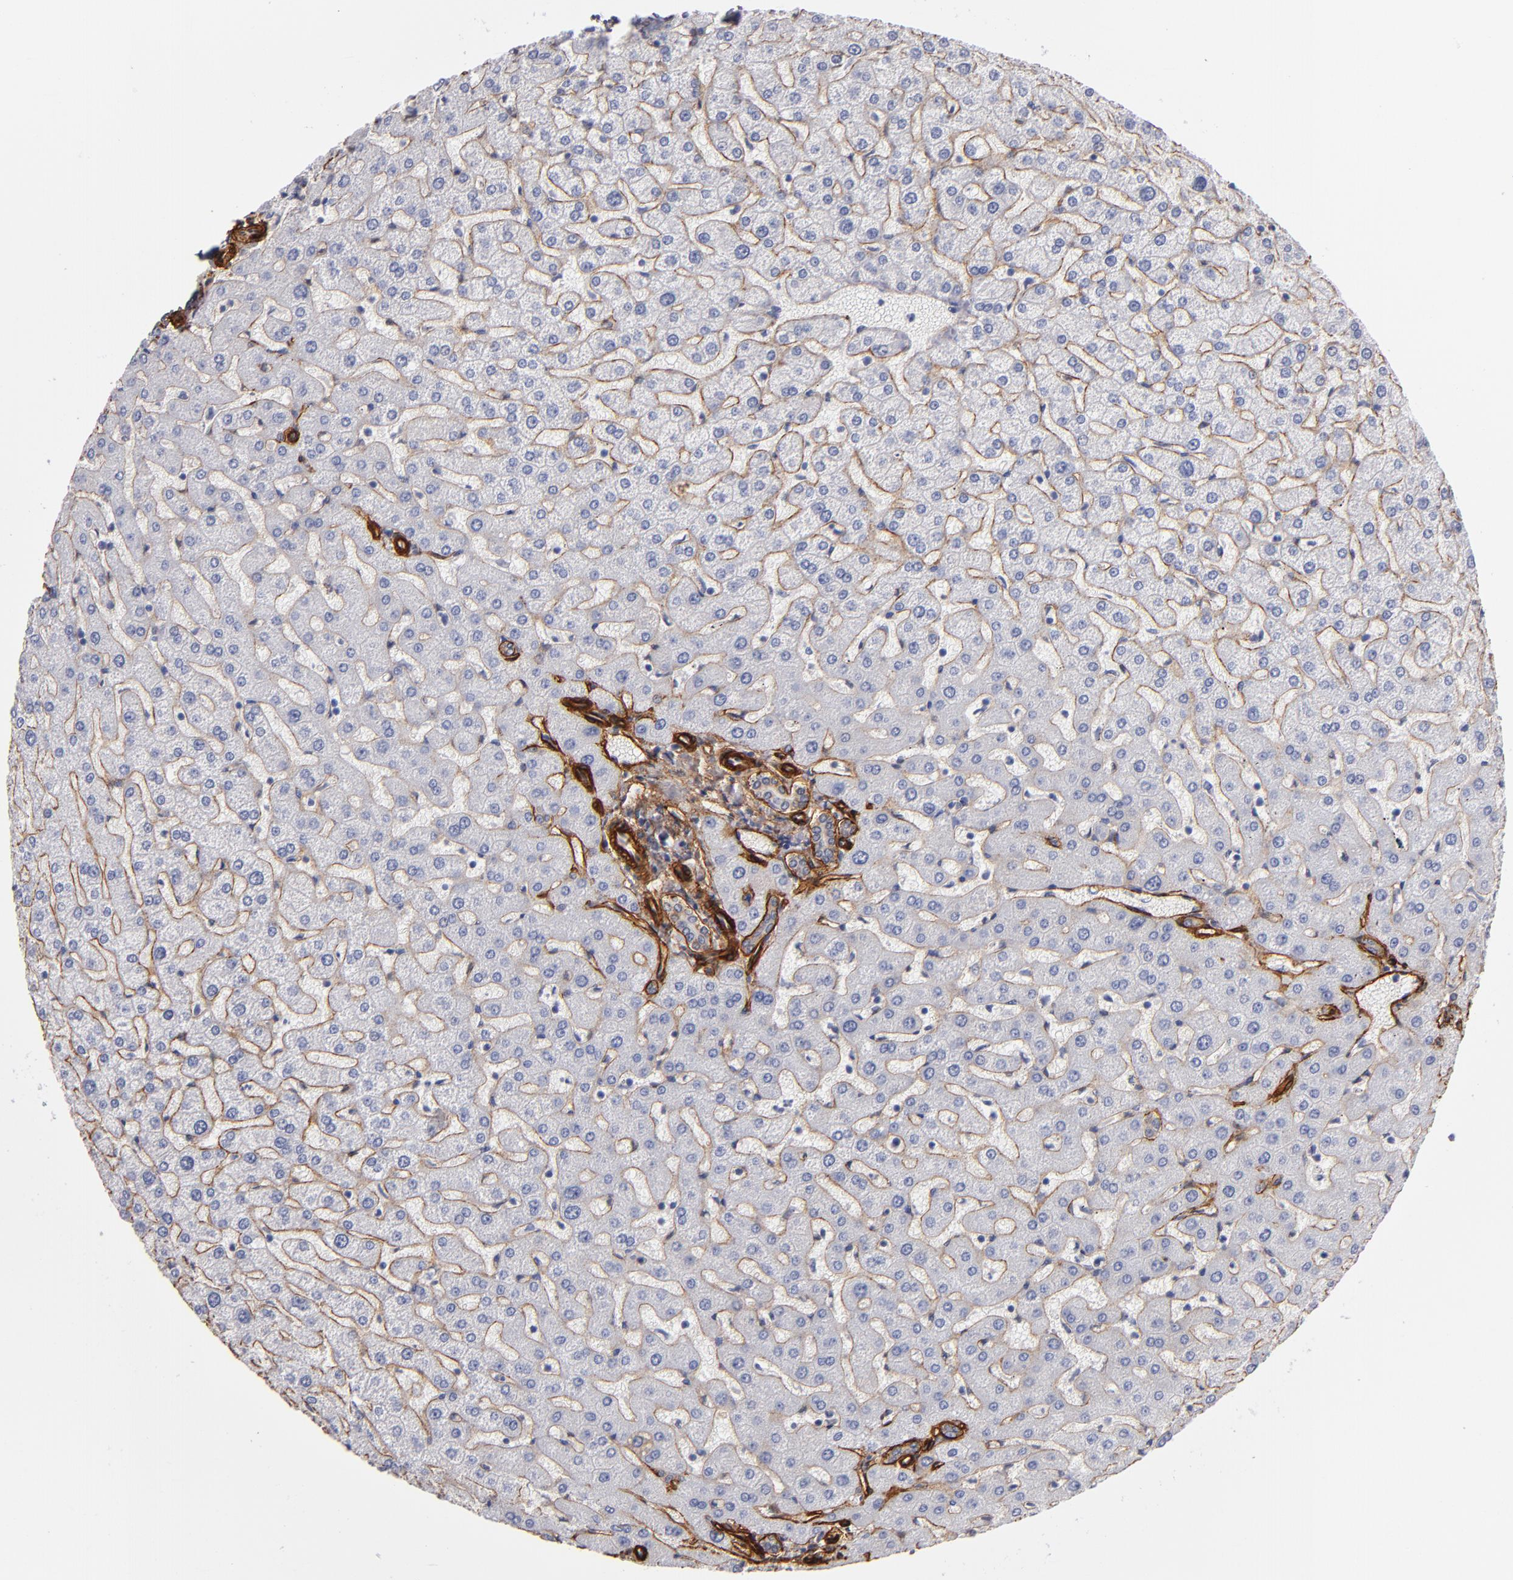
{"staining": {"intensity": "moderate", "quantity": ">75%", "location": "cytoplasmic/membranous"}, "tissue": "liver", "cell_type": "Cholangiocytes", "image_type": "normal", "snomed": [{"axis": "morphology", "description": "Normal tissue, NOS"}, {"axis": "morphology", "description": "Fibrosis, NOS"}, {"axis": "topography", "description": "Liver"}], "caption": "Benign liver demonstrates moderate cytoplasmic/membranous staining in approximately >75% of cholangiocytes.", "gene": "LAMC1", "patient": {"sex": "female", "age": 29}}